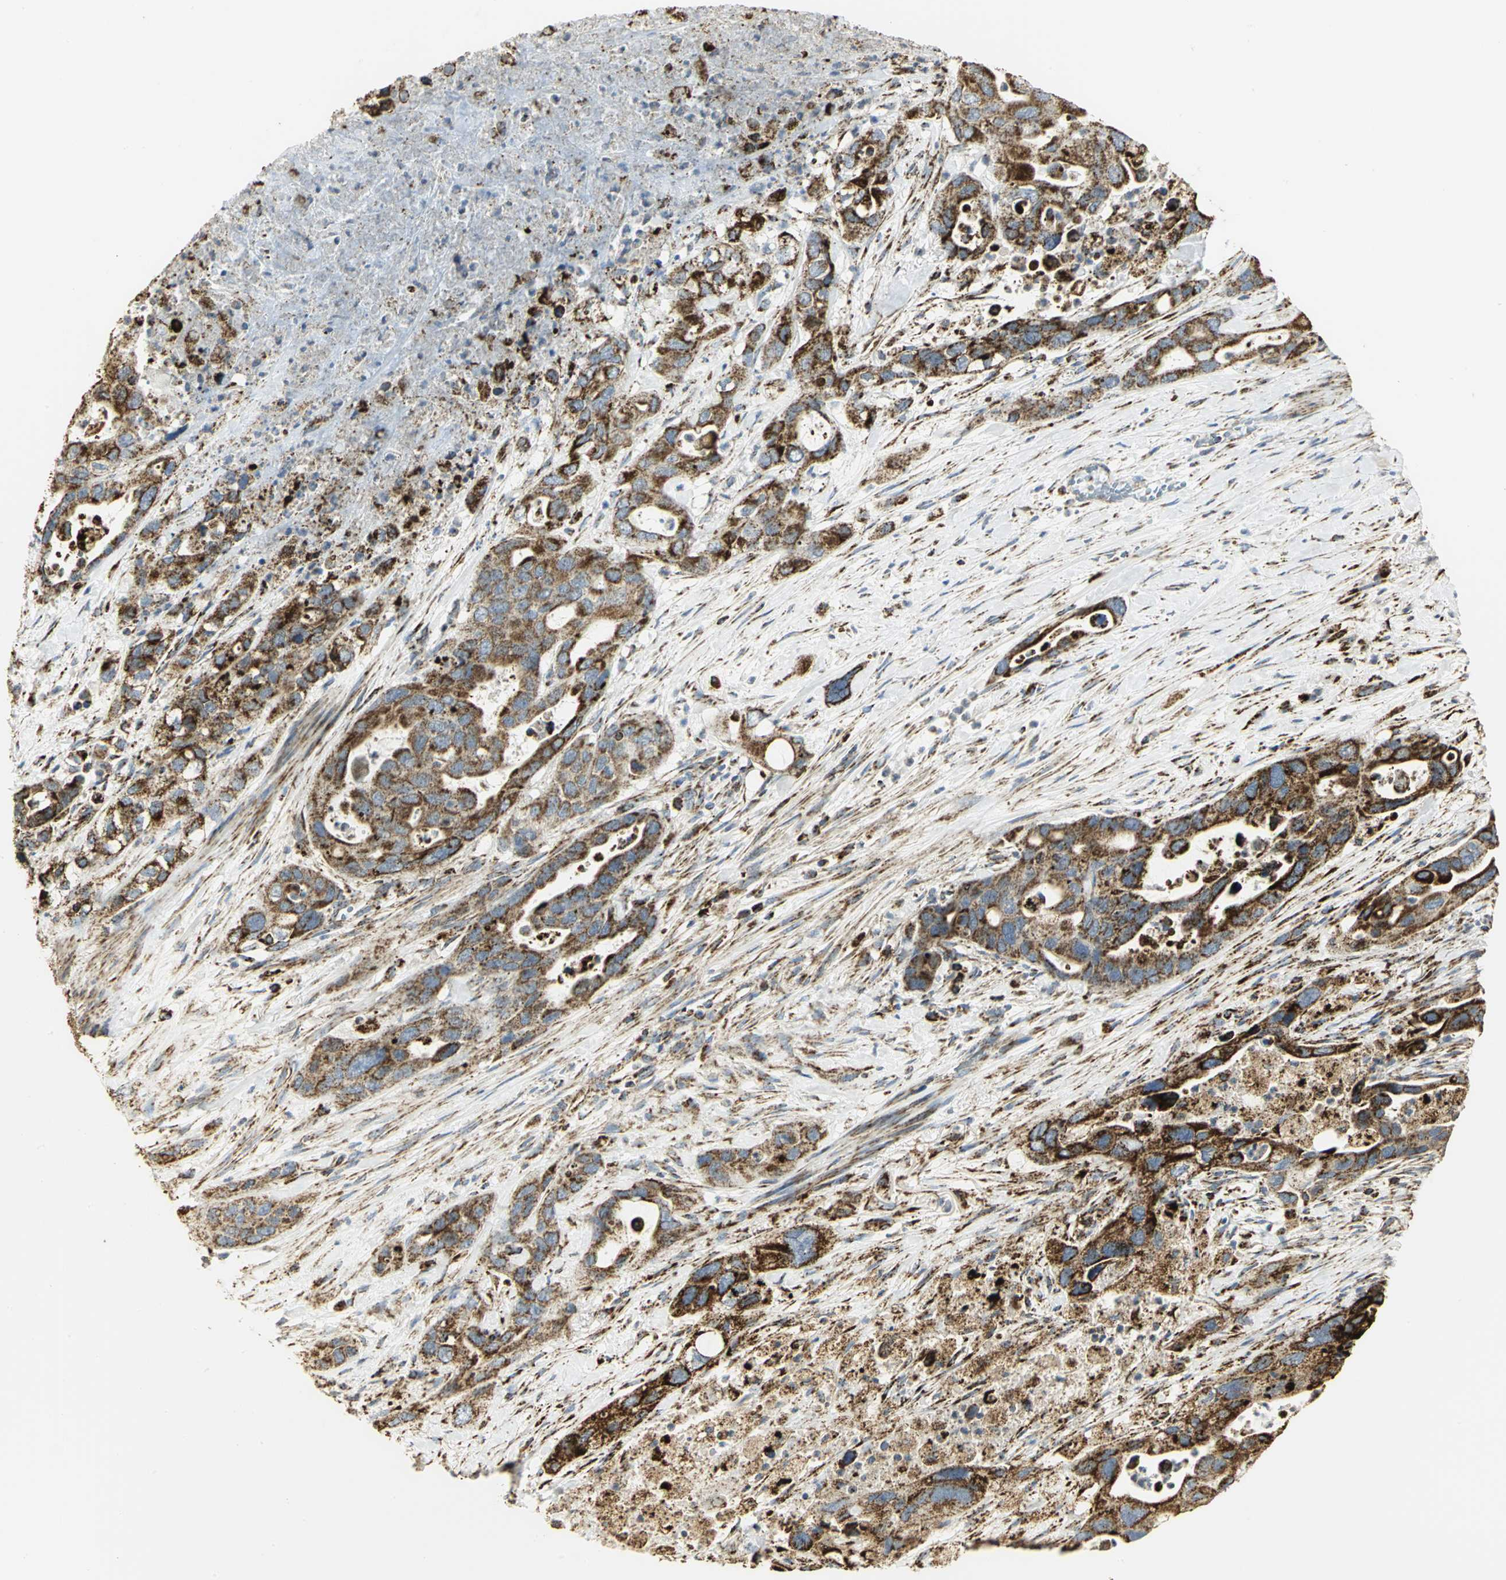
{"staining": {"intensity": "strong", "quantity": ">75%", "location": "cytoplasmic/membranous"}, "tissue": "pancreatic cancer", "cell_type": "Tumor cells", "image_type": "cancer", "snomed": [{"axis": "morphology", "description": "Adenocarcinoma, NOS"}, {"axis": "topography", "description": "Pancreas"}], "caption": "Human pancreatic cancer (adenocarcinoma) stained for a protein (brown) shows strong cytoplasmic/membranous positive positivity in approximately >75% of tumor cells.", "gene": "VDAC1", "patient": {"sex": "female", "age": 71}}